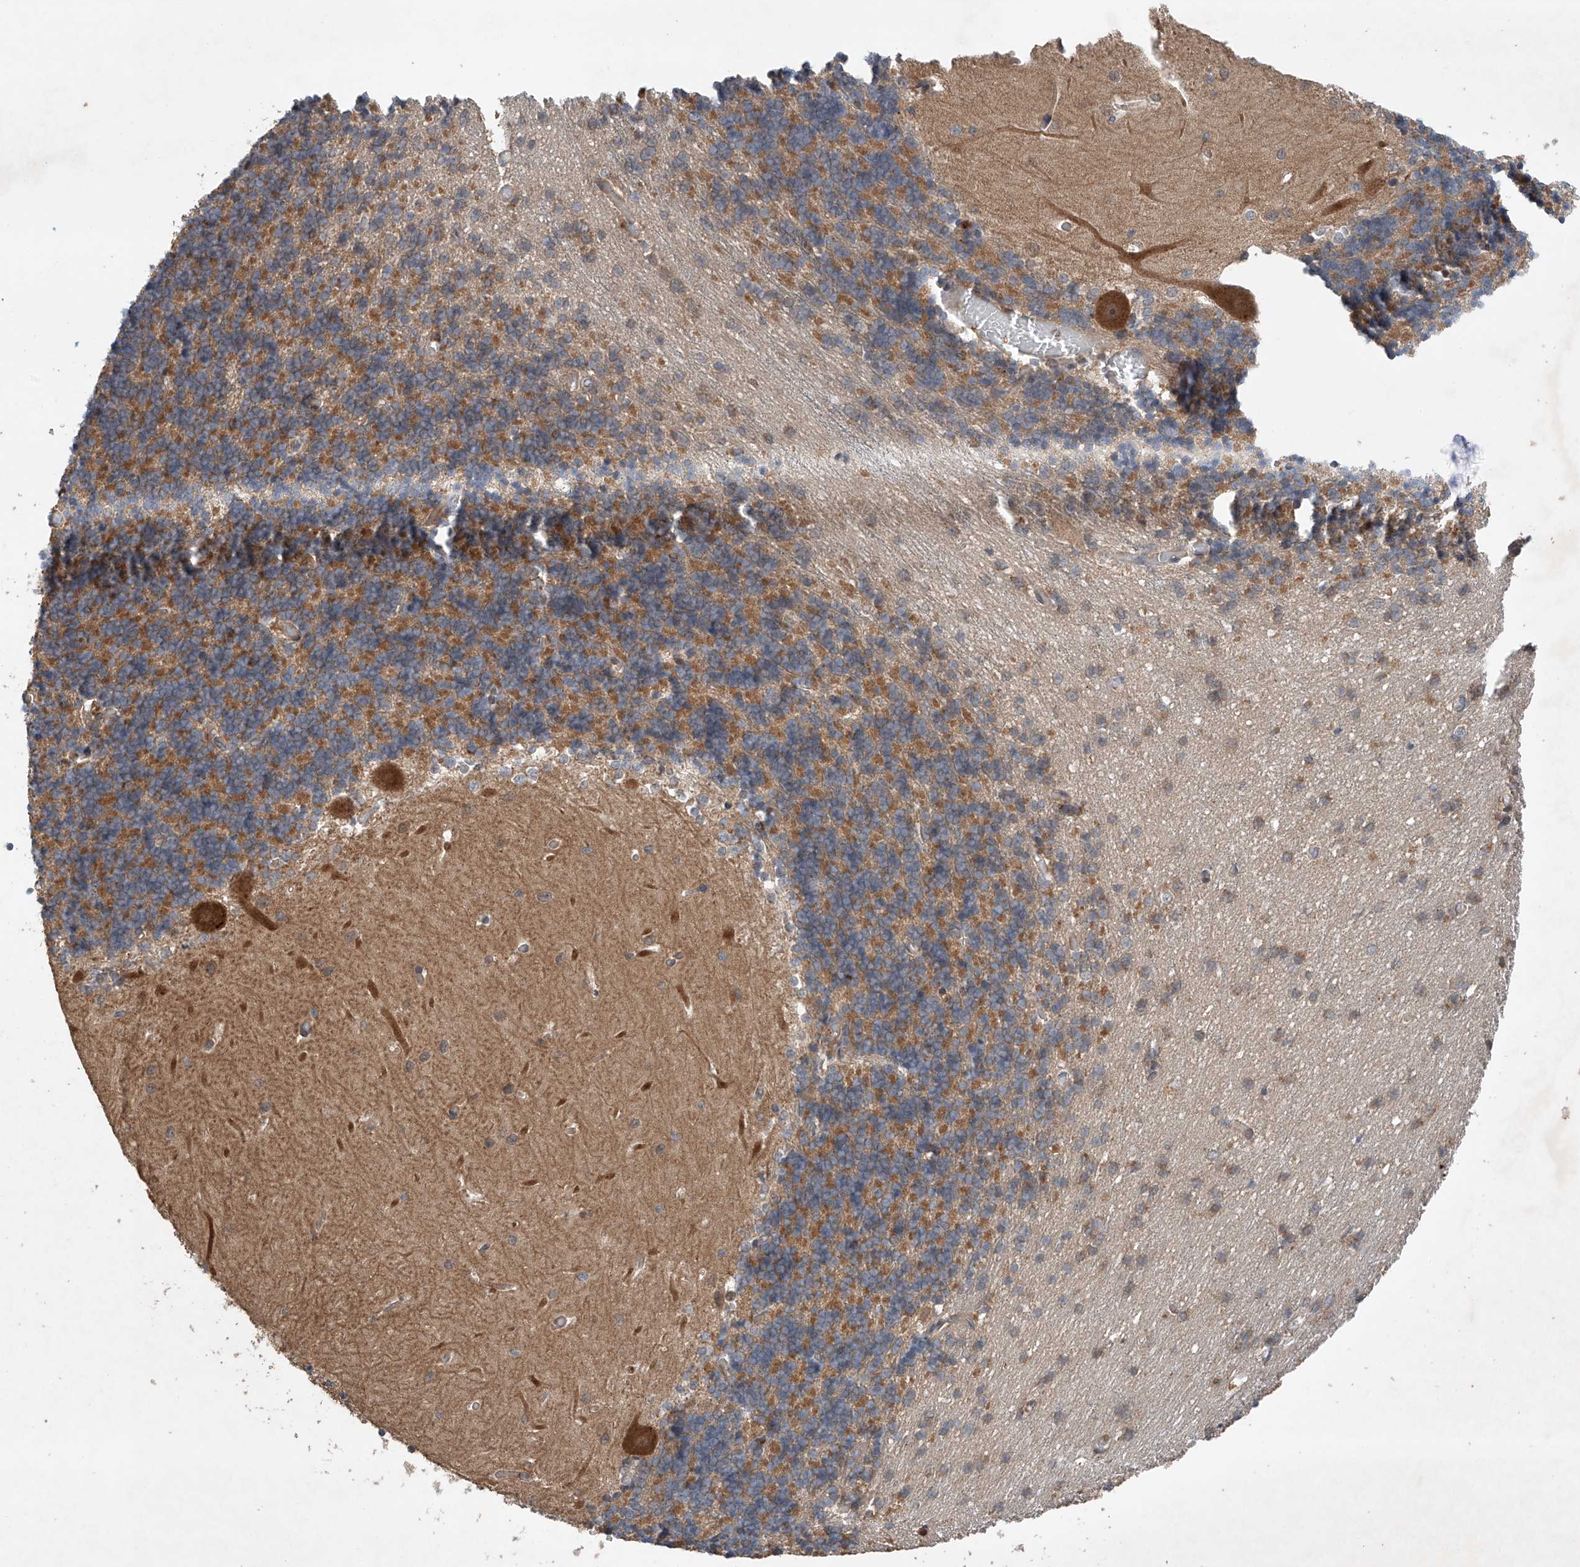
{"staining": {"intensity": "moderate", "quantity": ">75%", "location": "cytoplasmic/membranous"}, "tissue": "cerebellum", "cell_type": "Cells in granular layer", "image_type": "normal", "snomed": [{"axis": "morphology", "description": "Normal tissue, NOS"}, {"axis": "topography", "description": "Cerebellum"}], "caption": "Cerebellum stained with a brown dye exhibits moderate cytoplasmic/membranous positive positivity in approximately >75% of cells in granular layer.", "gene": "CEP85L", "patient": {"sex": "male", "age": 37}}